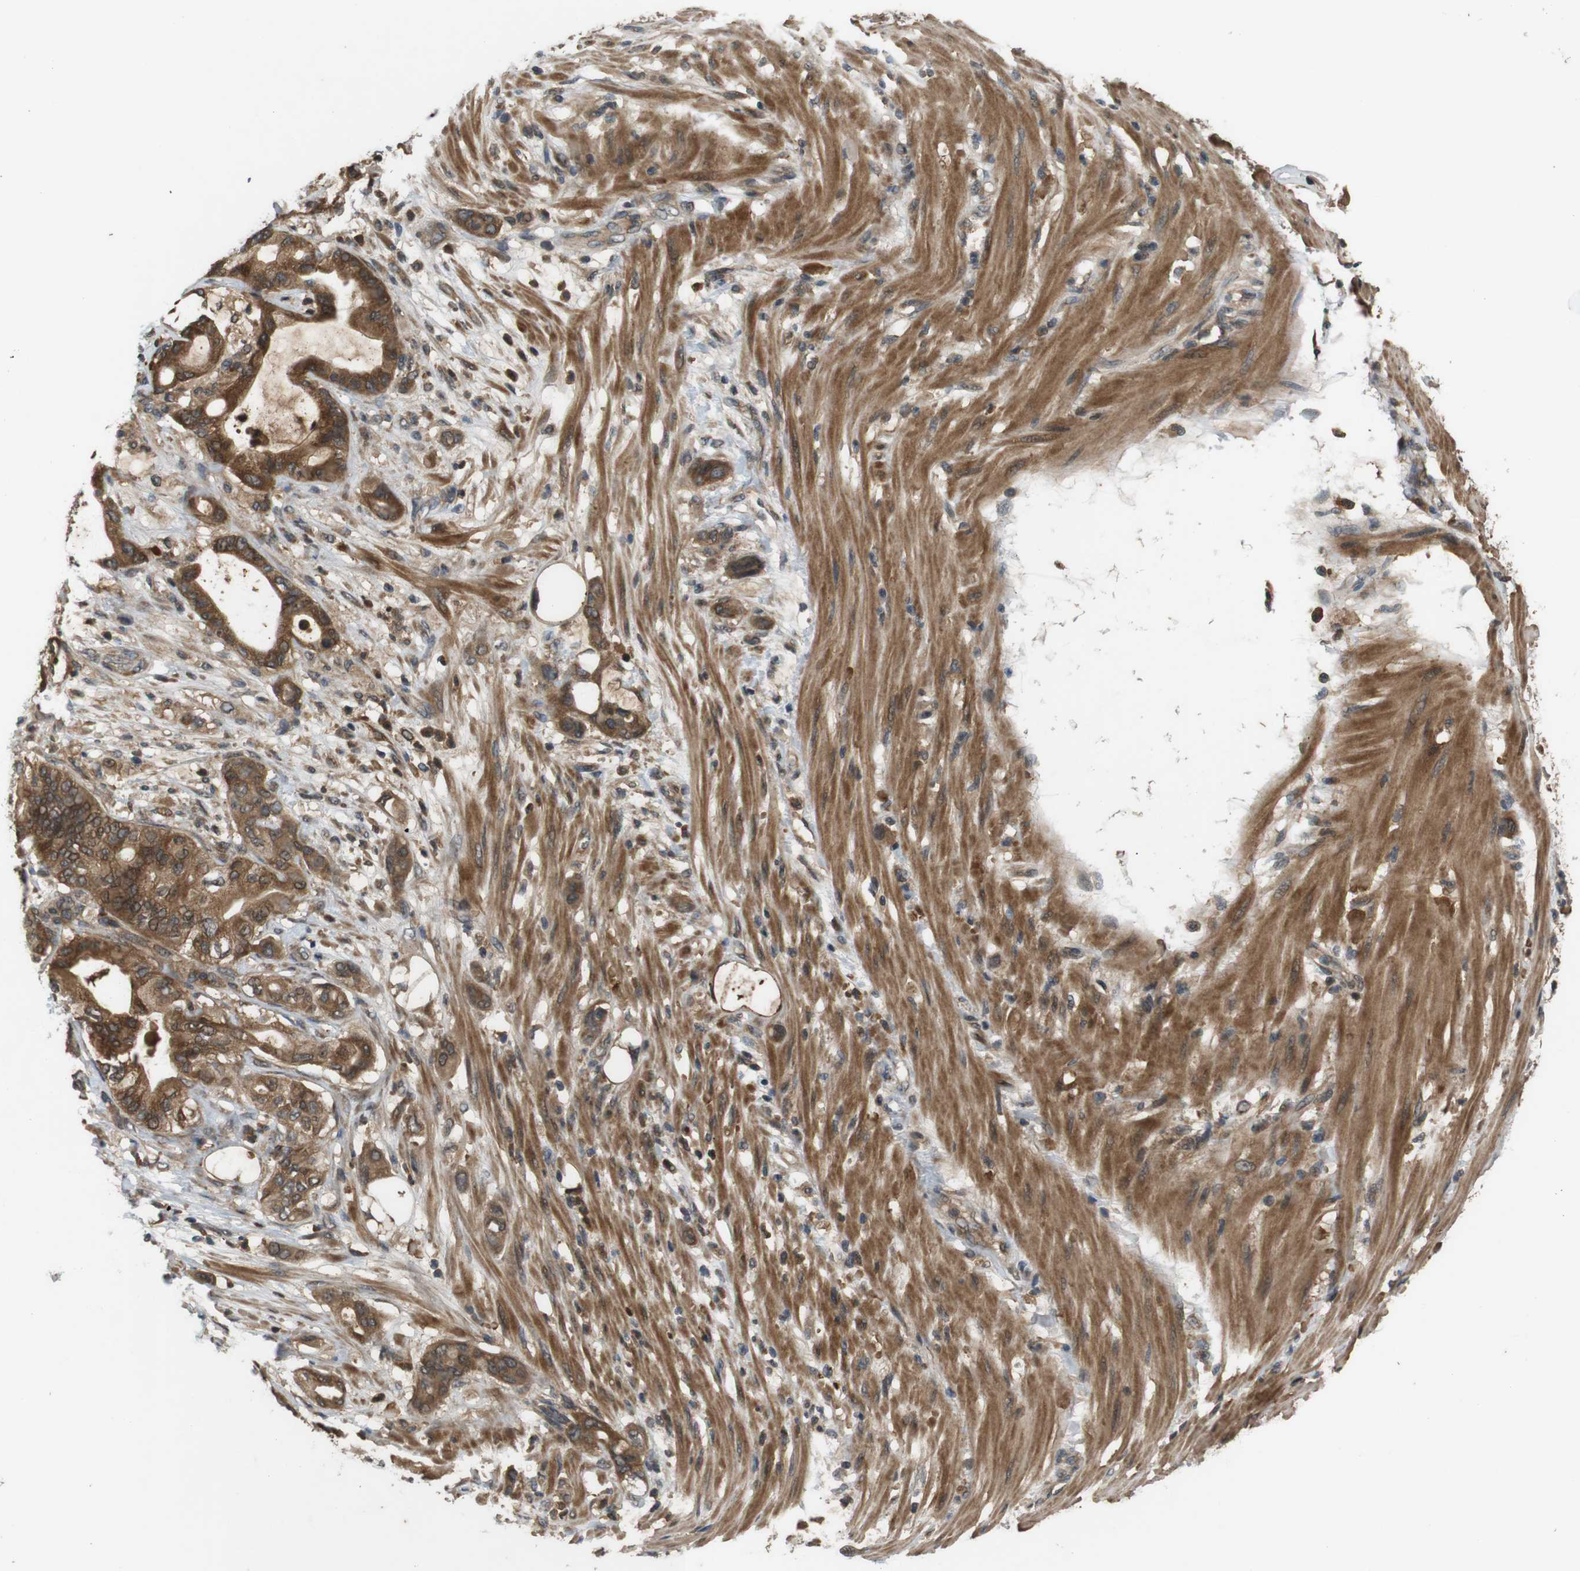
{"staining": {"intensity": "moderate", "quantity": ">75%", "location": "cytoplasmic/membranous"}, "tissue": "pancreatic cancer", "cell_type": "Tumor cells", "image_type": "cancer", "snomed": [{"axis": "morphology", "description": "Adenocarcinoma, NOS"}, {"axis": "morphology", "description": "Adenocarcinoma, metastatic, NOS"}, {"axis": "topography", "description": "Lymph node"}, {"axis": "topography", "description": "Pancreas"}, {"axis": "topography", "description": "Duodenum"}], "caption": "This photomicrograph displays immunohistochemistry (IHC) staining of metastatic adenocarcinoma (pancreatic), with medium moderate cytoplasmic/membranous positivity in about >75% of tumor cells.", "gene": "NFKBIE", "patient": {"sex": "female", "age": 64}}